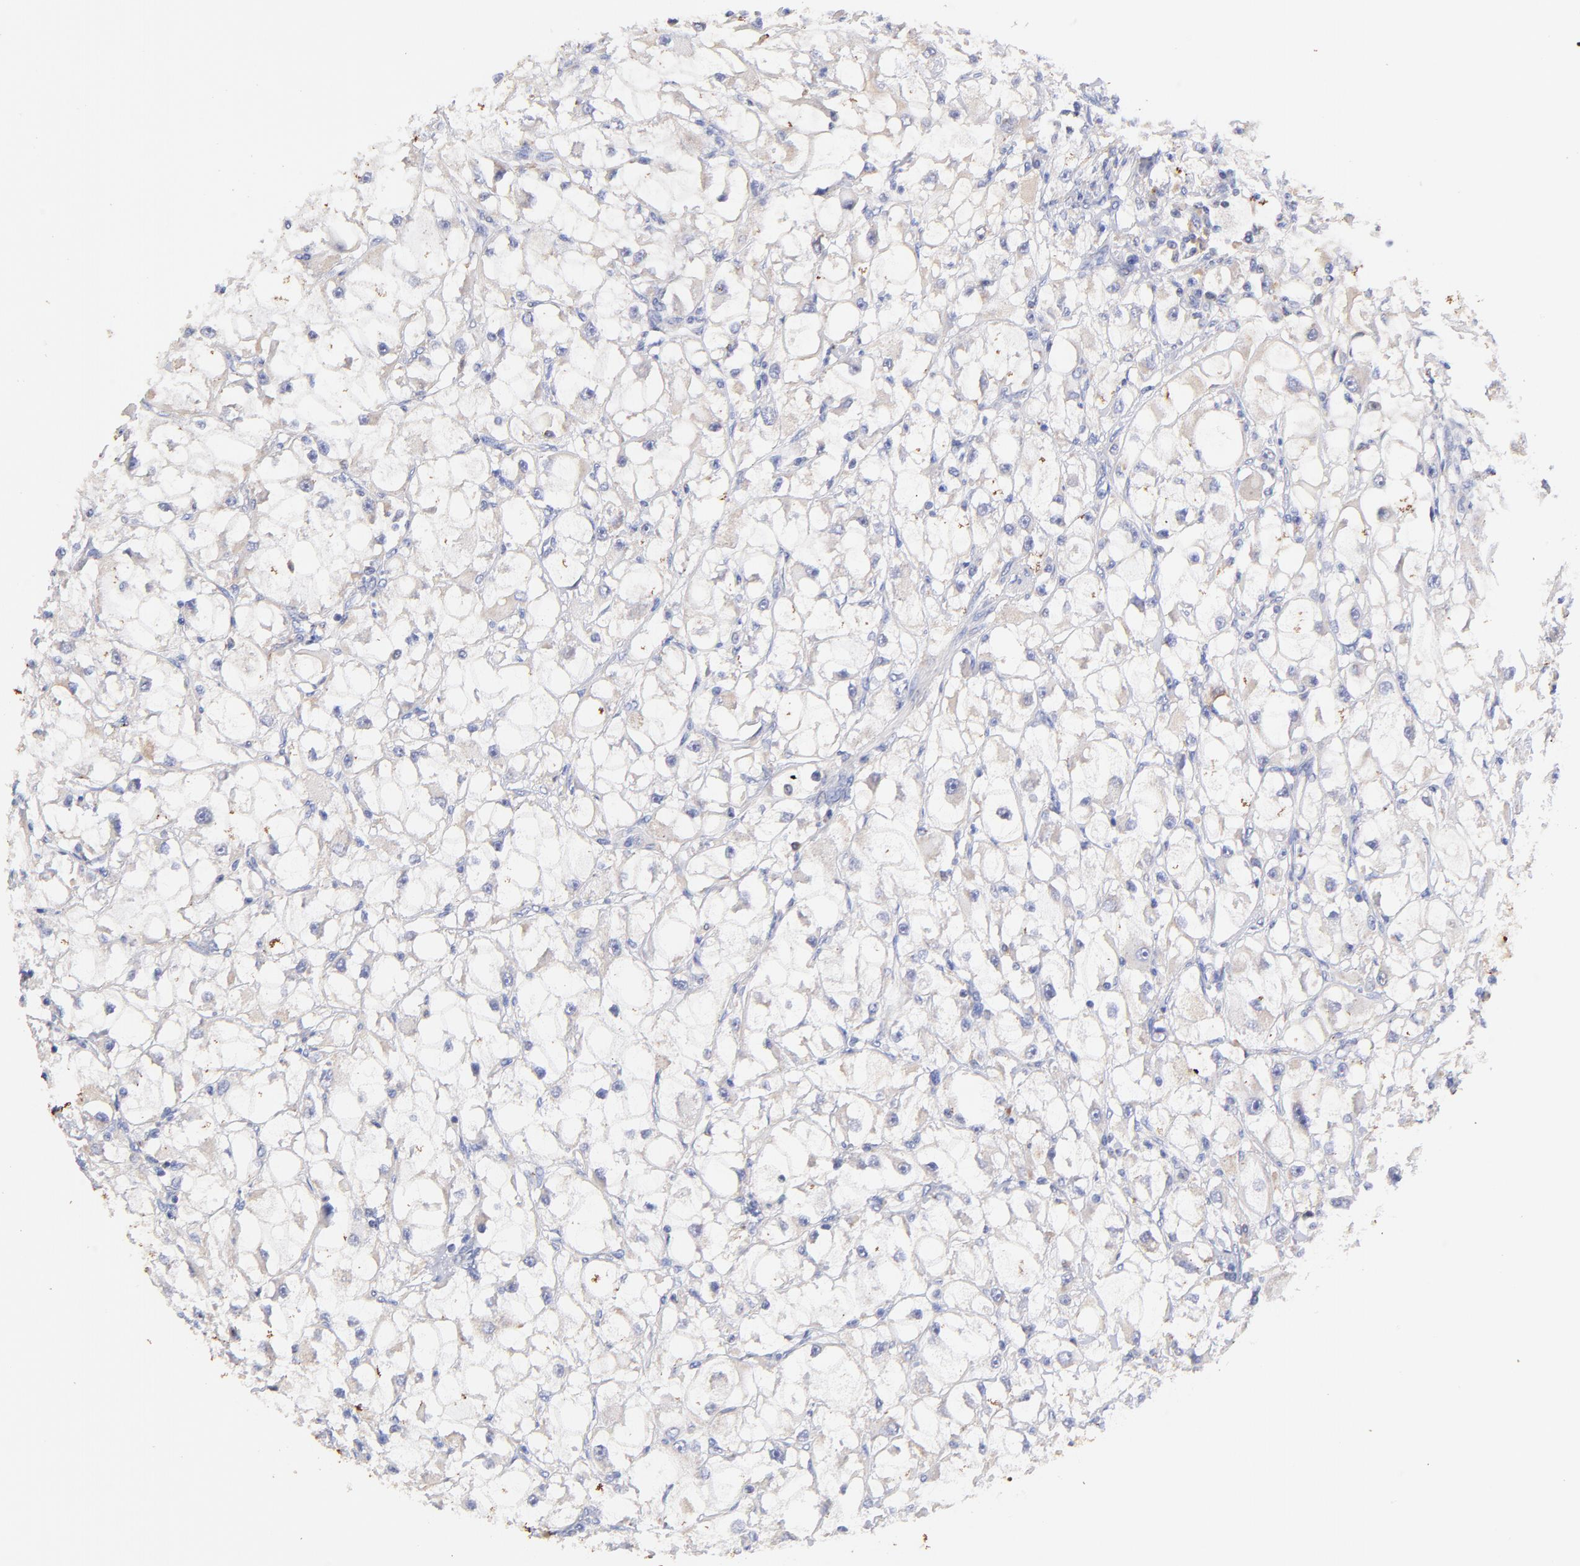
{"staining": {"intensity": "negative", "quantity": "none", "location": "none"}, "tissue": "renal cancer", "cell_type": "Tumor cells", "image_type": "cancer", "snomed": [{"axis": "morphology", "description": "Adenocarcinoma, NOS"}, {"axis": "topography", "description": "Kidney"}], "caption": "A high-resolution histopathology image shows immunohistochemistry (IHC) staining of renal cancer (adenocarcinoma), which reveals no significant staining in tumor cells.", "gene": "IGLV7-43", "patient": {"sex": "female", "age": 73}}